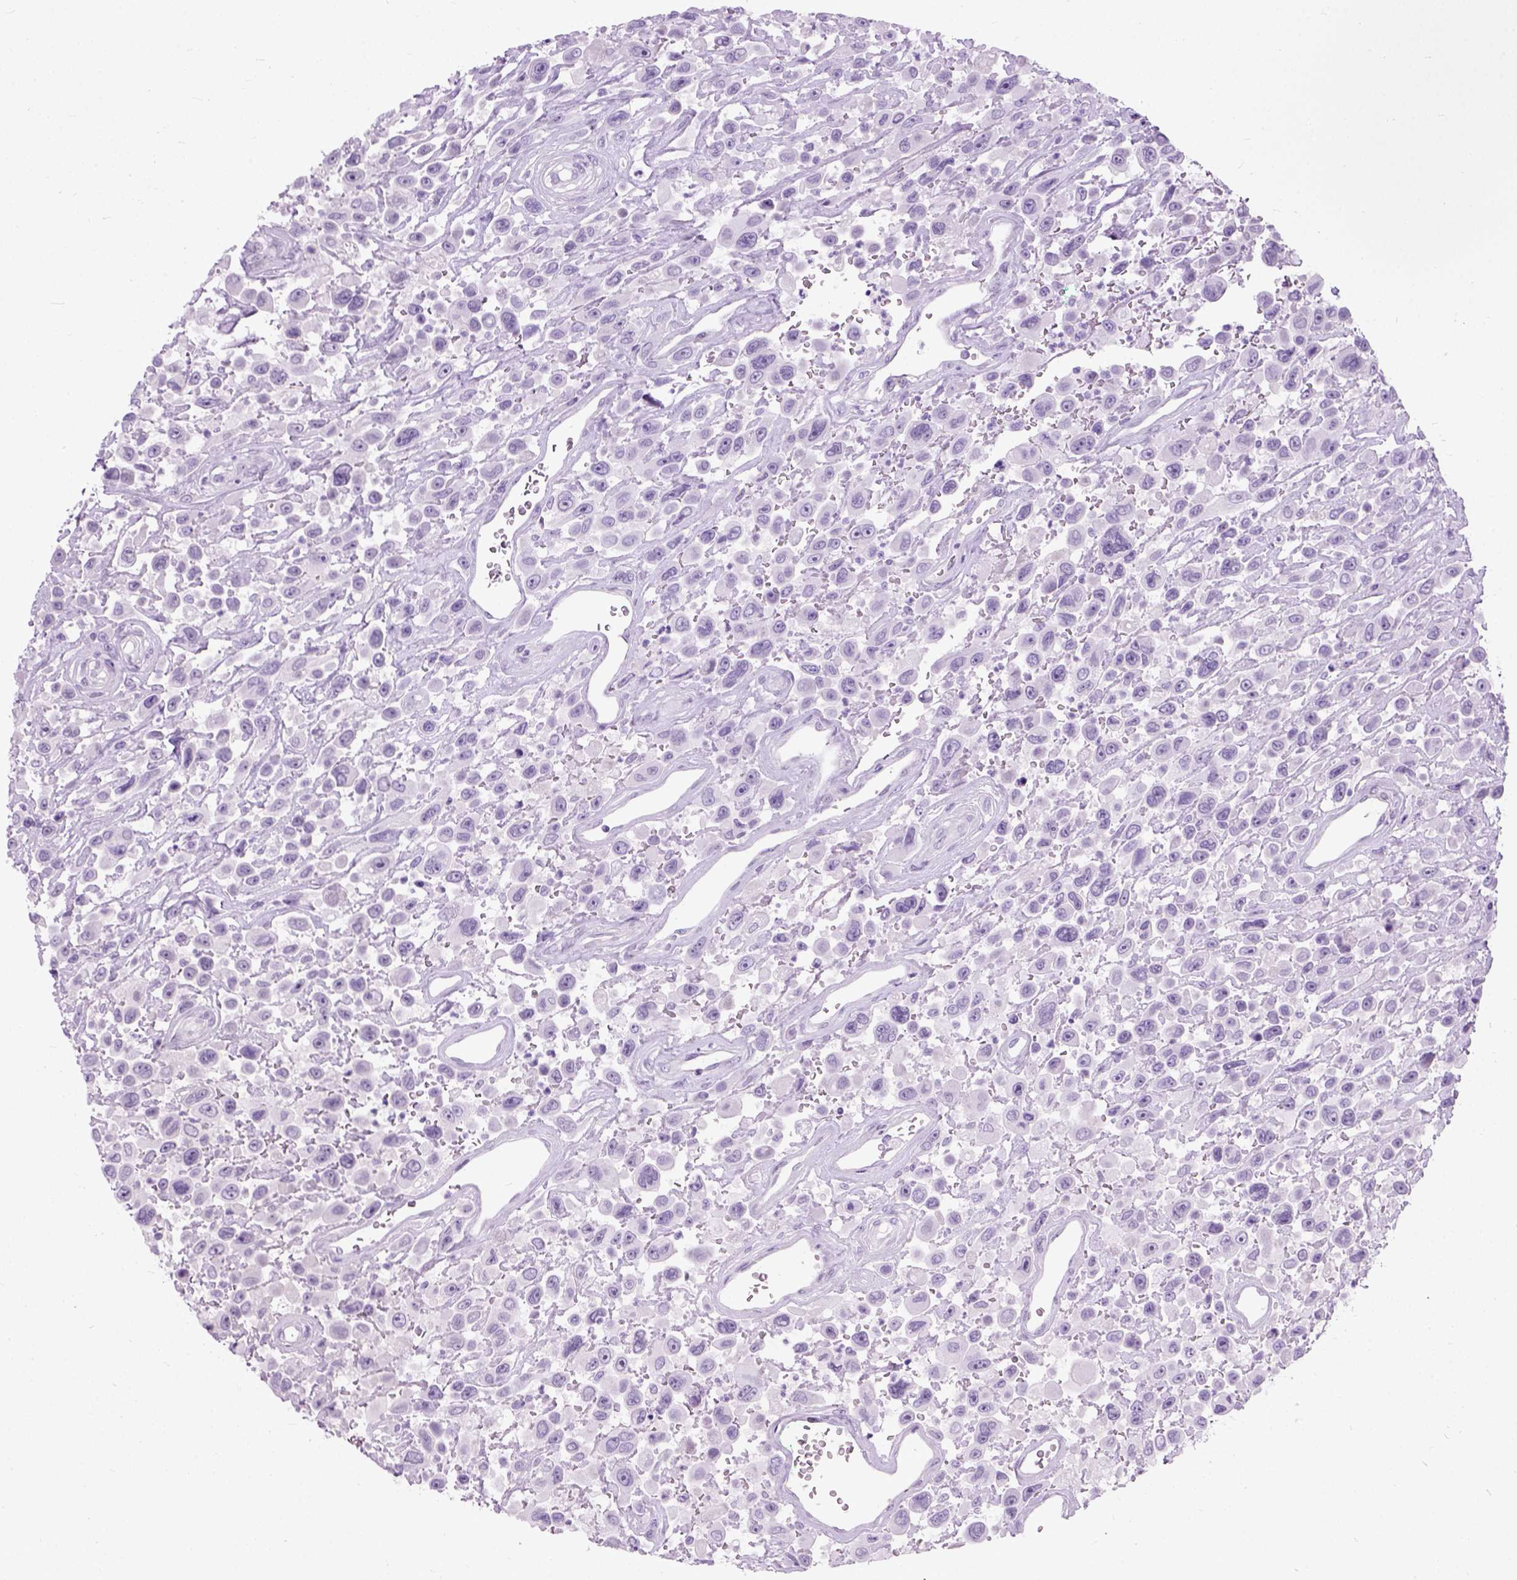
{"staining": {"intensity": "negative", "quantity": "none", "location": "none"}, "tissue": "urothelial cancer", "cell_type": "Tumor cells", "image_type": "cancer", "snomed": [{"axis": "morphology", "description": "Urothelial carcinoma, High grade"}, {"axis": "topography", "description": "Urinary bladder"}], "caption": "DAB (3,3'-diaminobenzidine) immunohistochemical staining of human high-grade urothelial carcinoma exhibits no significant positivity in tumor cells.", "gene": "AXDND1", "patient": {"sex": "male", "age": 53}}